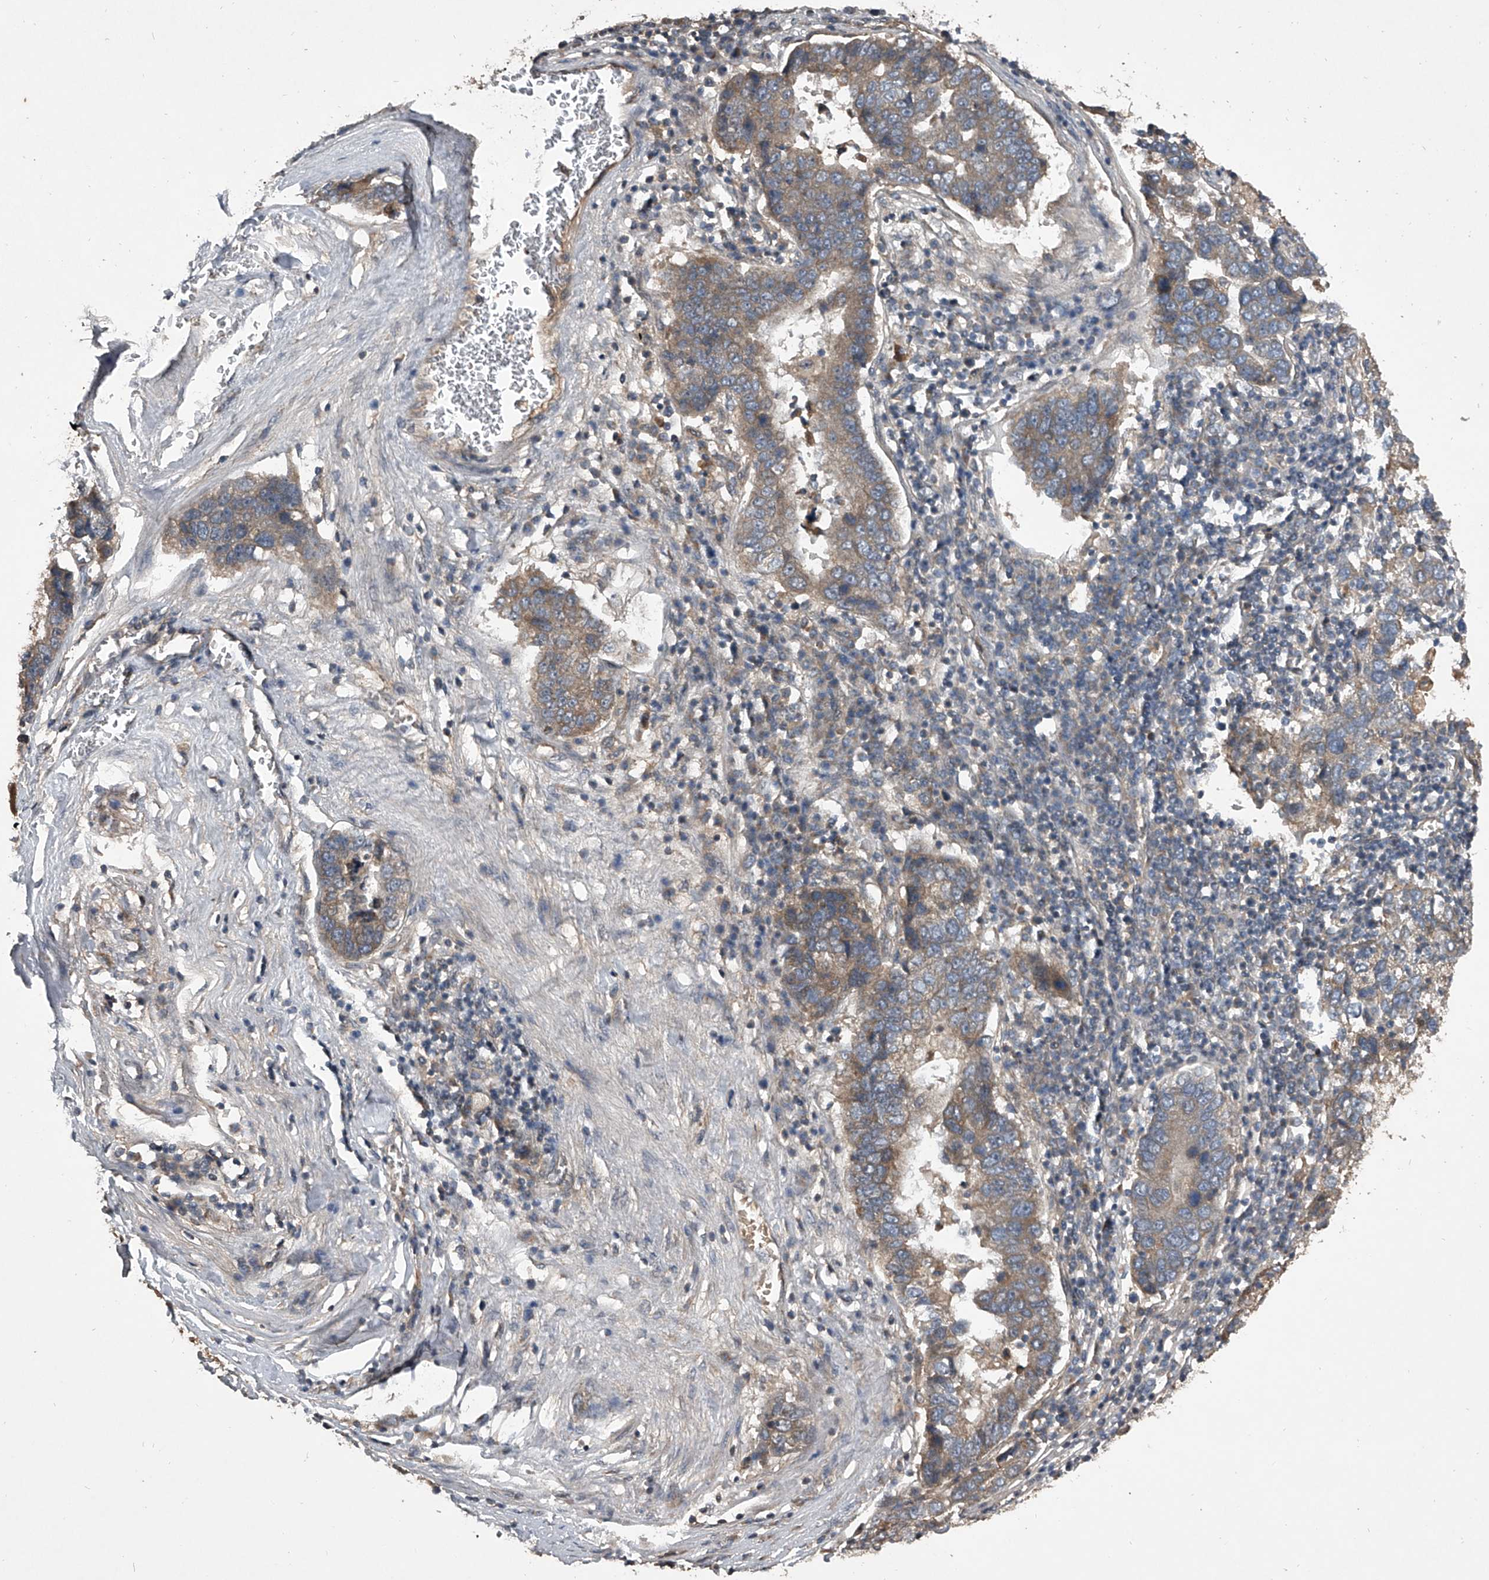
{"staining": {"intensity": "moderate", "quantity": "25%-75%", "location": "cytoplasmic/membranous"}, "tissue": "pancreatic cancer", "cell_type": "Tumor cells", "image_type": "cancer", "snomed": [{"axis": "morphology", "description": "Adenocarcinoma, NOS"}, {"axis": "topography", "description": "Pancreas"}], "caption": "Pancreatic adenocarcinoma was stained to show a protein in brown. There is medium levels of moderate cytoplasmic/membranous positivity in approximately 25%-75% of tumor cells. The staining was performed using DAB, with brown indicating positive protein expression. Nuclei are stained blue with hematoxylin.", "gene": "NFS1", "patient": {"sex": "female", "age": 61}}